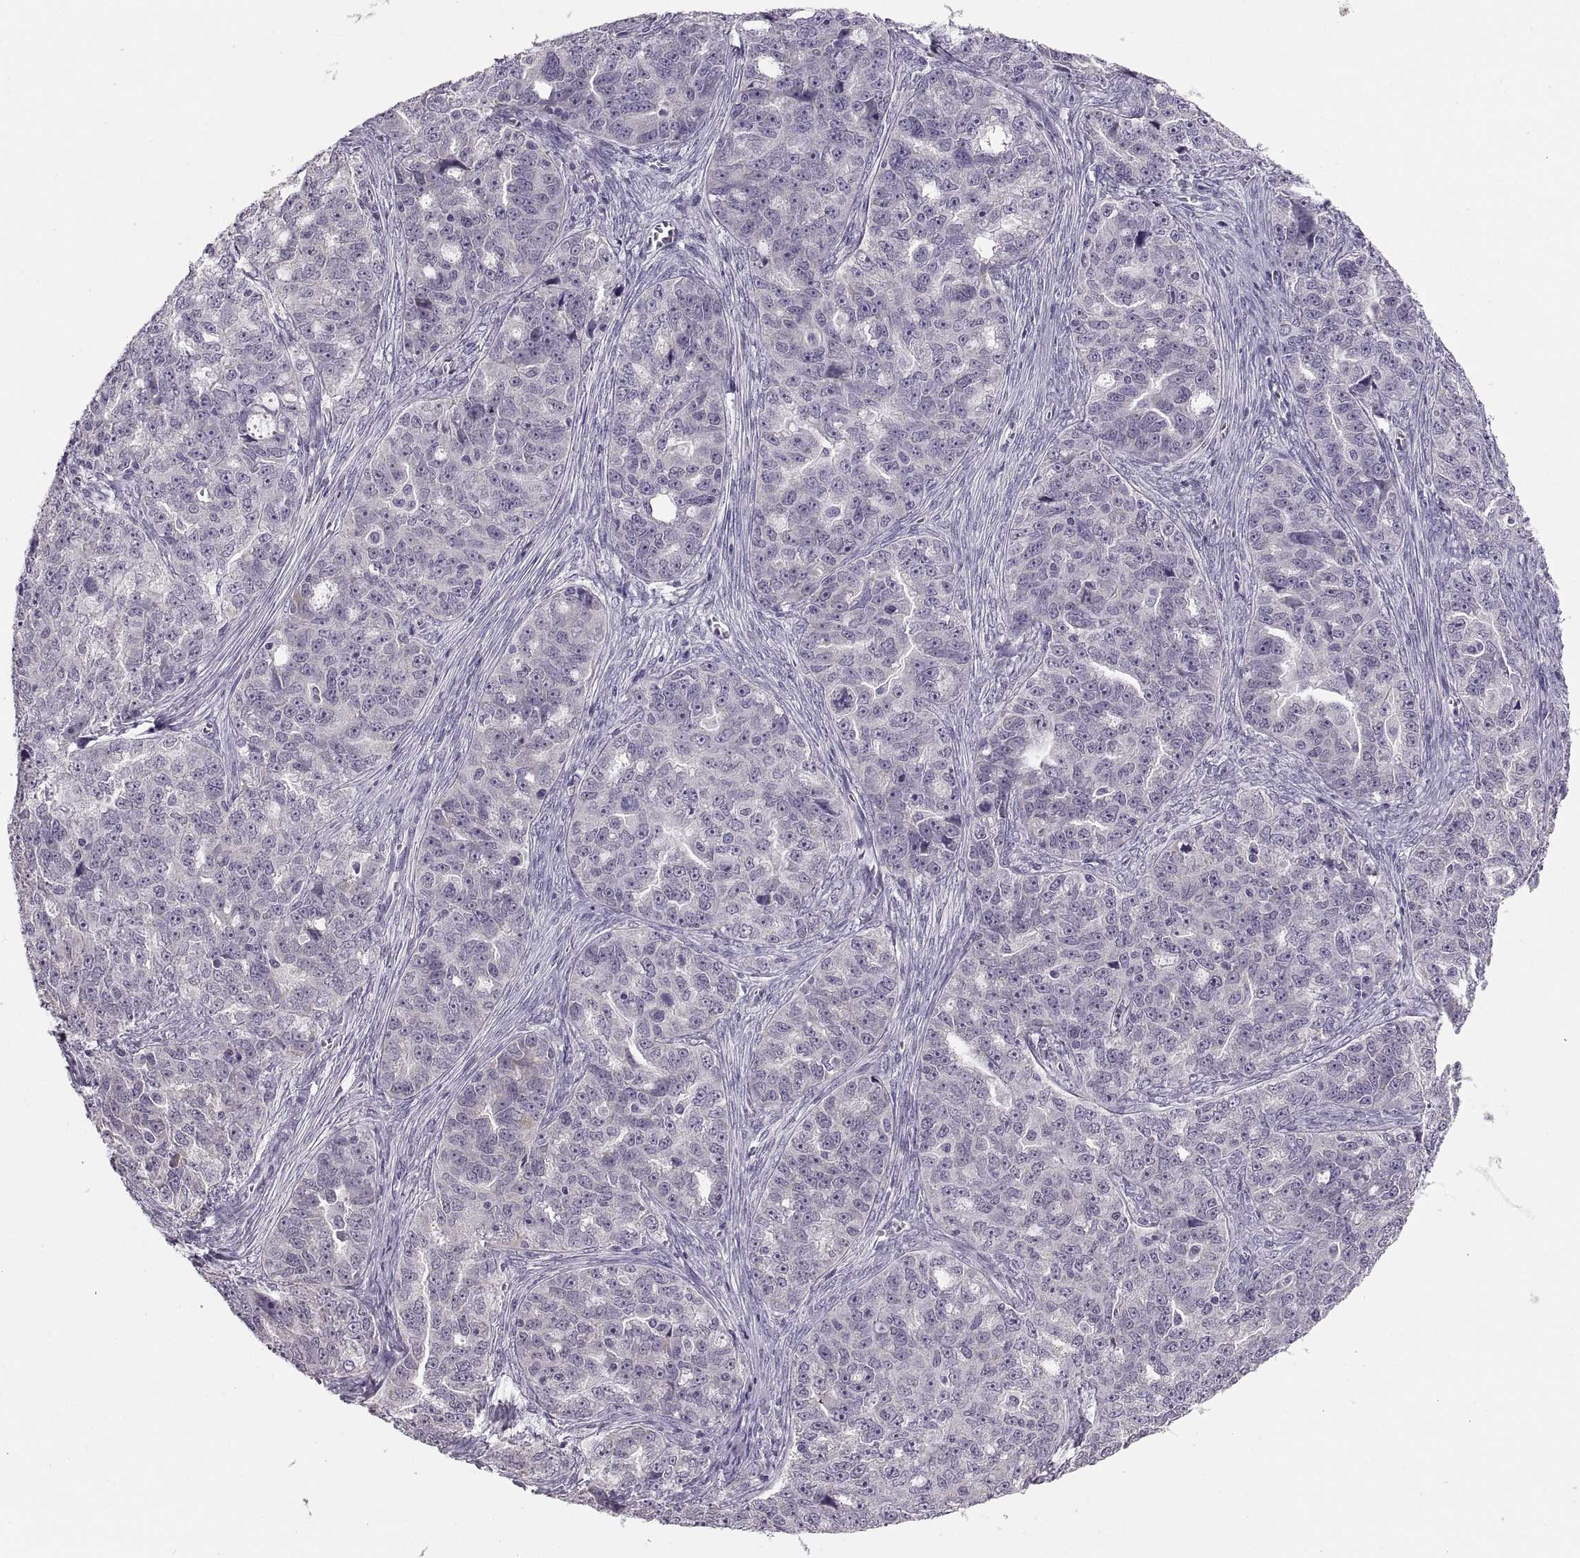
{"staining": {"intensity": "negative", "quantity": "none", "location": "none"}, "tissue": "ovarian cancer", "cell_type": "Tumor cells", "image_type": "cancer", "snomed": [{"axis": "morphology", "description": "Cystadenocarcinoma, serous, NOS"}, {"axis": "topography", "description": "Ovary"}], "caption": "Human ovarian cancer (serous cystadenocarcinoma) stained for a protein using immunohistochemistry reveals no expression in tumor cells.", "gene": "ADH6", "patient": {"sex": "female", "age": 51}}